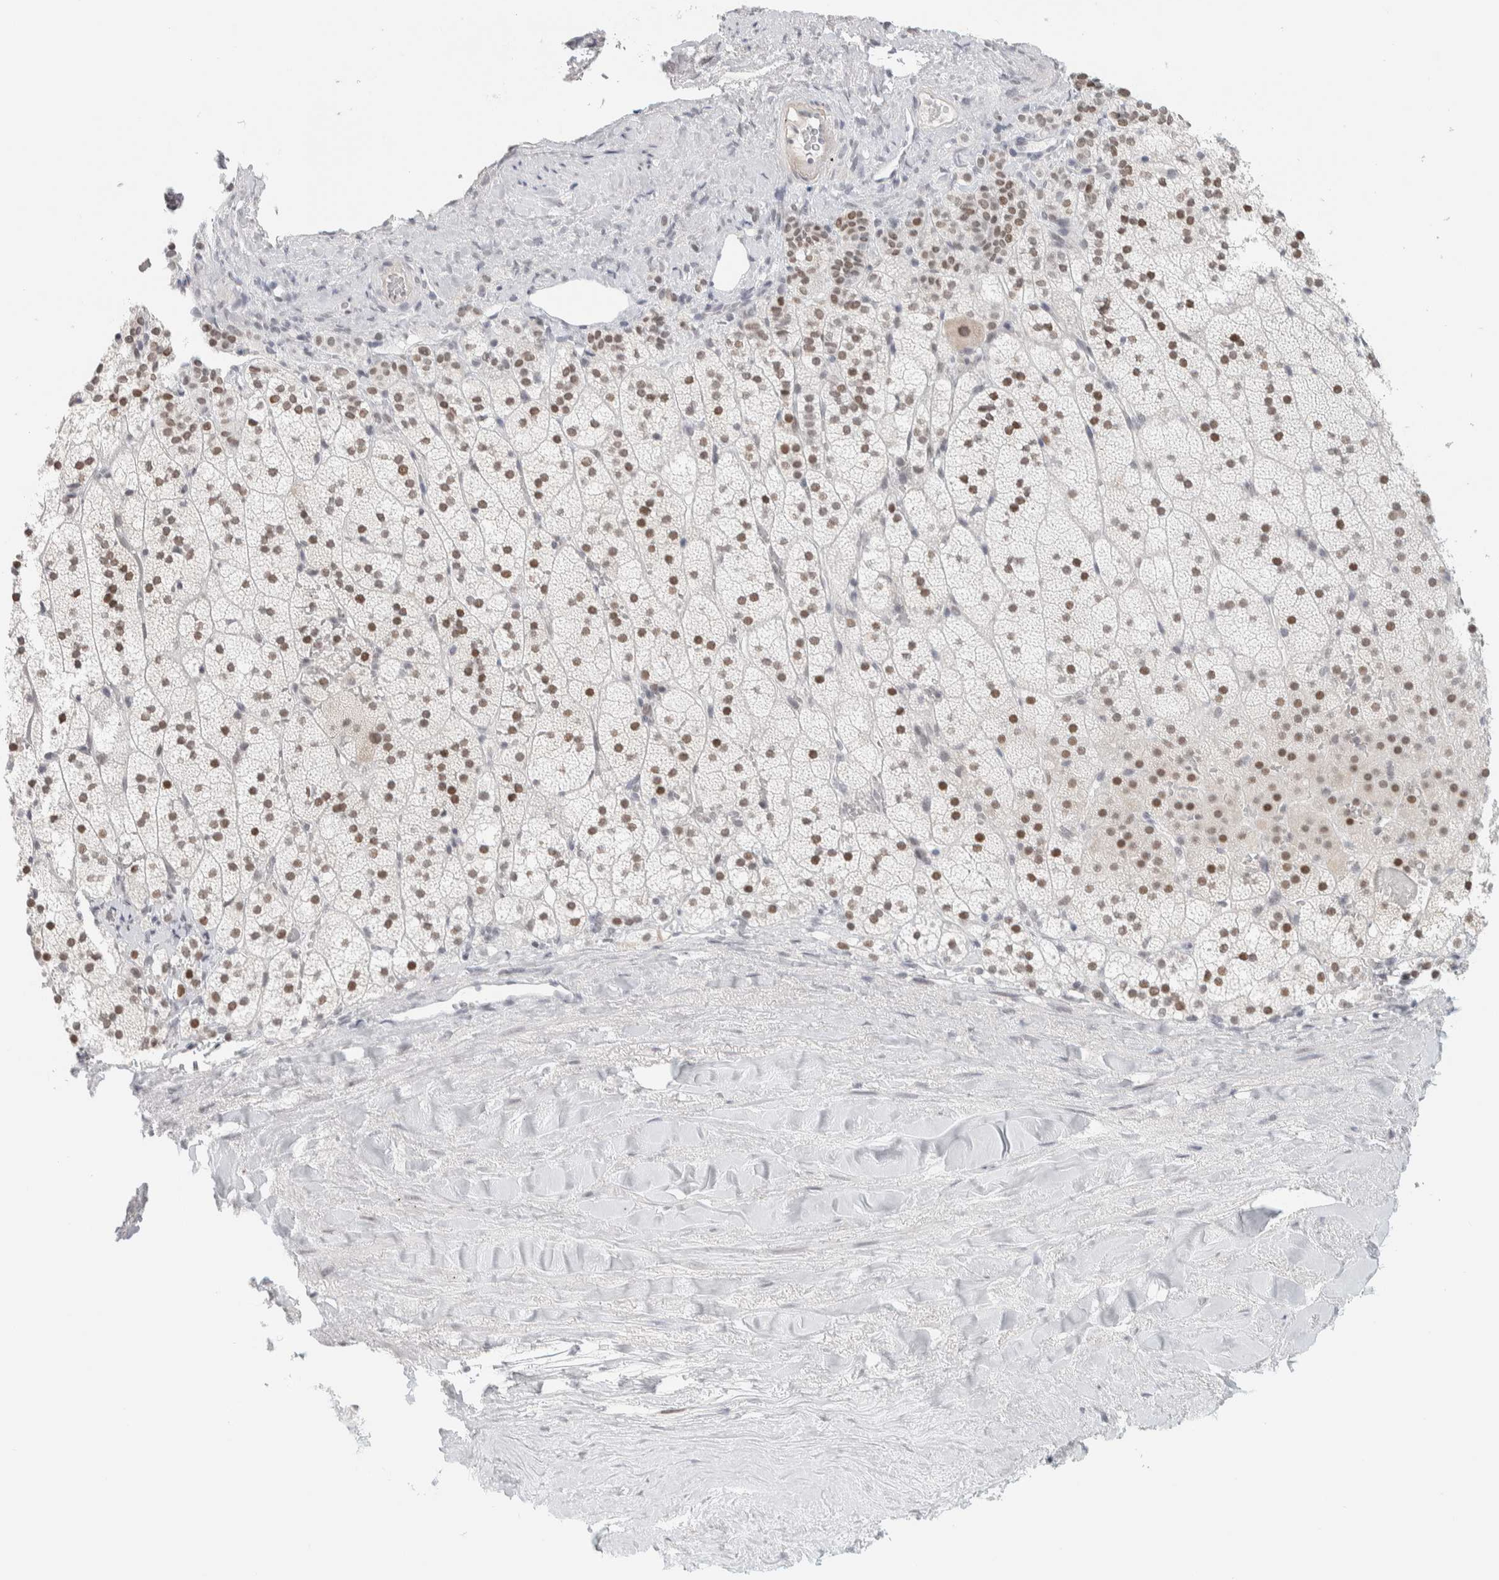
{"staining": {"intensity": "moderate", "quantity": ">75%", "location": "nuclear"}, "tissue": "adrenal gland", "cell_type": "Glandular cells", "image_type": "normal", "snomed": [{"axis": "morphology", "description": "Normal tissue, NOS"}, {"axis": "topography", "description": "Adrenal gland"}], "caption": "A high-resolution histopathology image shows immunohistochemistry staining of normal adrenal gland, which shows moderate nuclear staining in approximately >75% of glandular cells. (IHC, brightfield microscopy, high magnification).", "gene": "CDH17", "patient": {"sex": "male", "age": 35}}